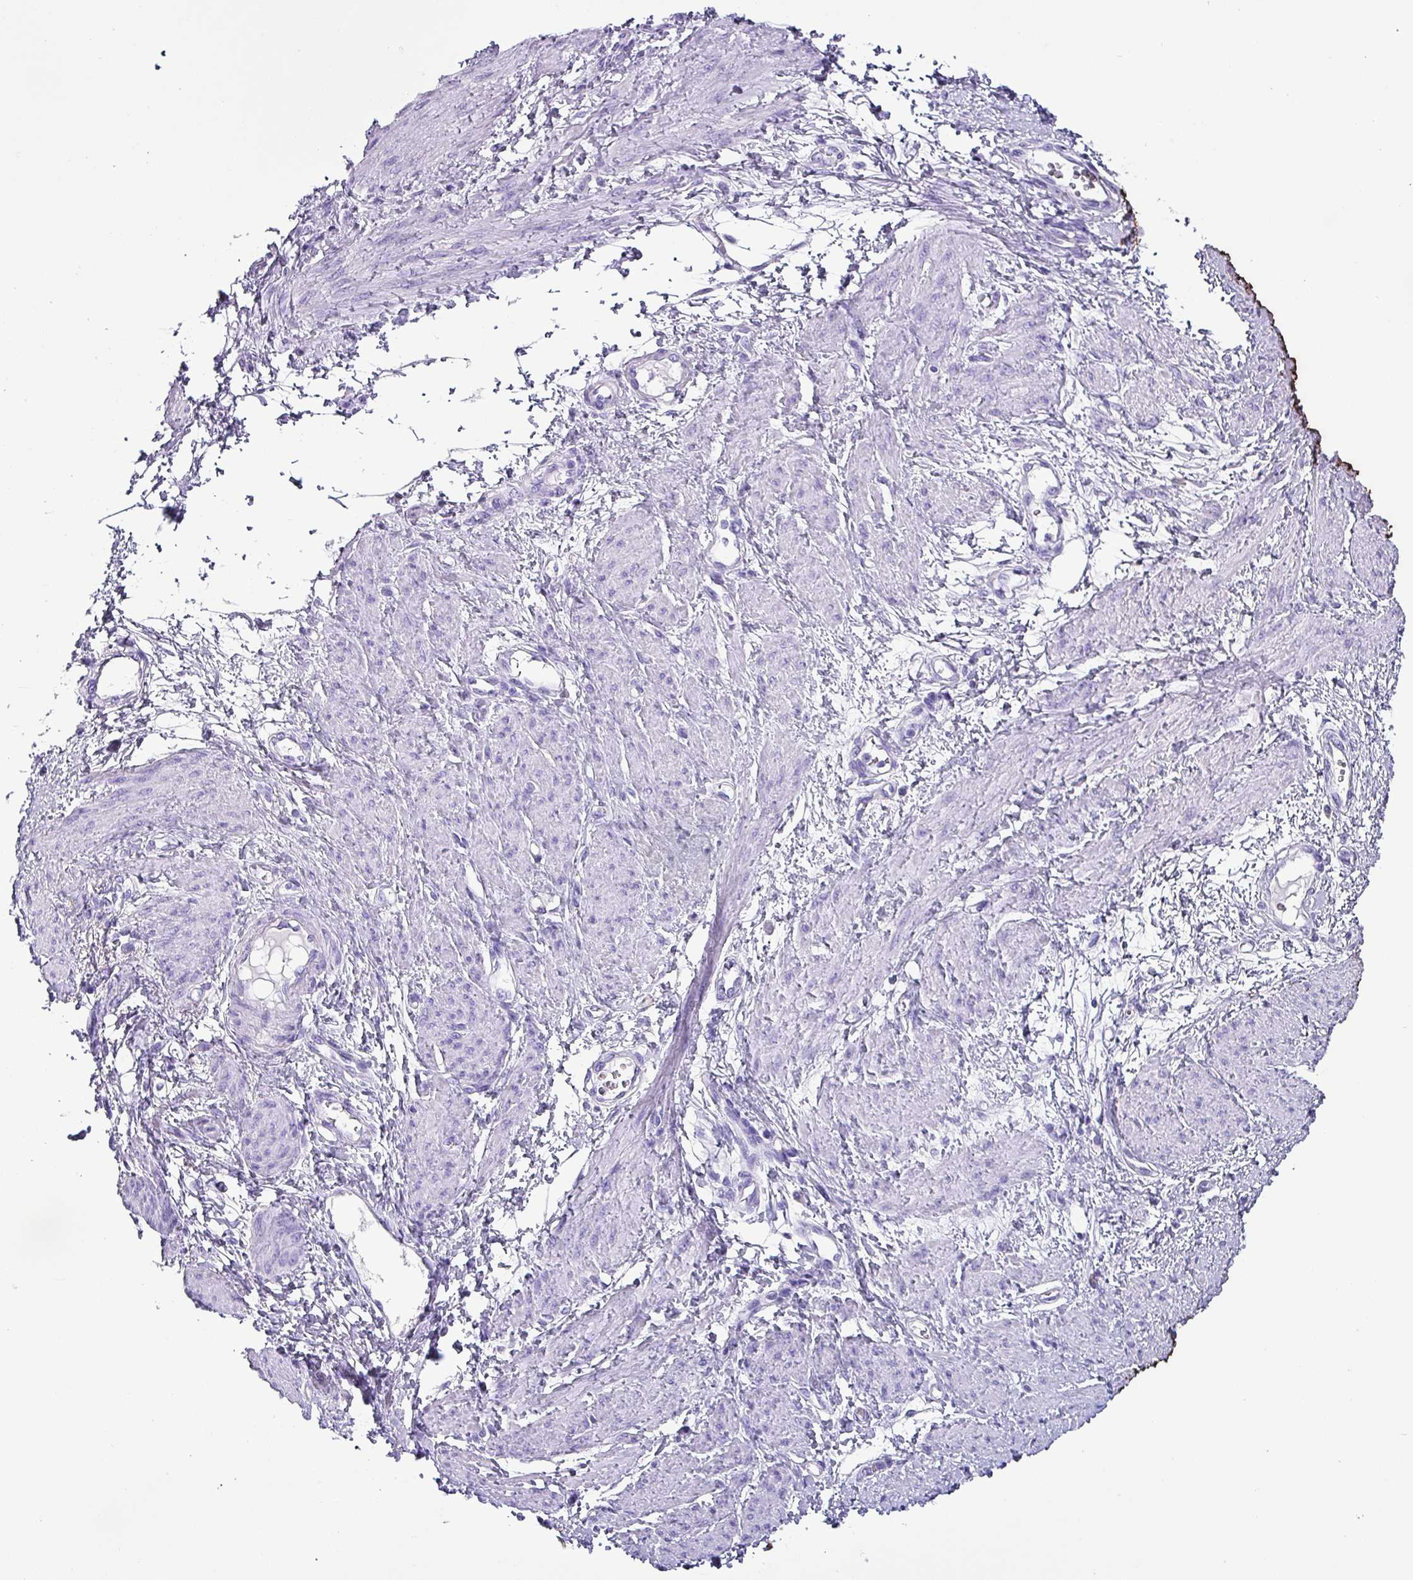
{"staining": {"intensity": "negative", "quantity": "none", "location": "none"}, "tissue": "smooth muscle", "cell_type": "Smooth muscle cells", "image_type": "normal", "snomed": [{"axis": "morphology", "description": "Normal tissue, NOS"}, {"axis": "topography", "description": "Smooth muscle"}, {"axis": "topography", "description": "Uterus"}], "caption": "Protein analysis of benign smooth muscle exhibits no significant staining in smooth muscle cells. (IHC, brightfield microscopy, high magnification).", "gene": "KRT6A", "patient": {"sex": "female", "age": 39}}